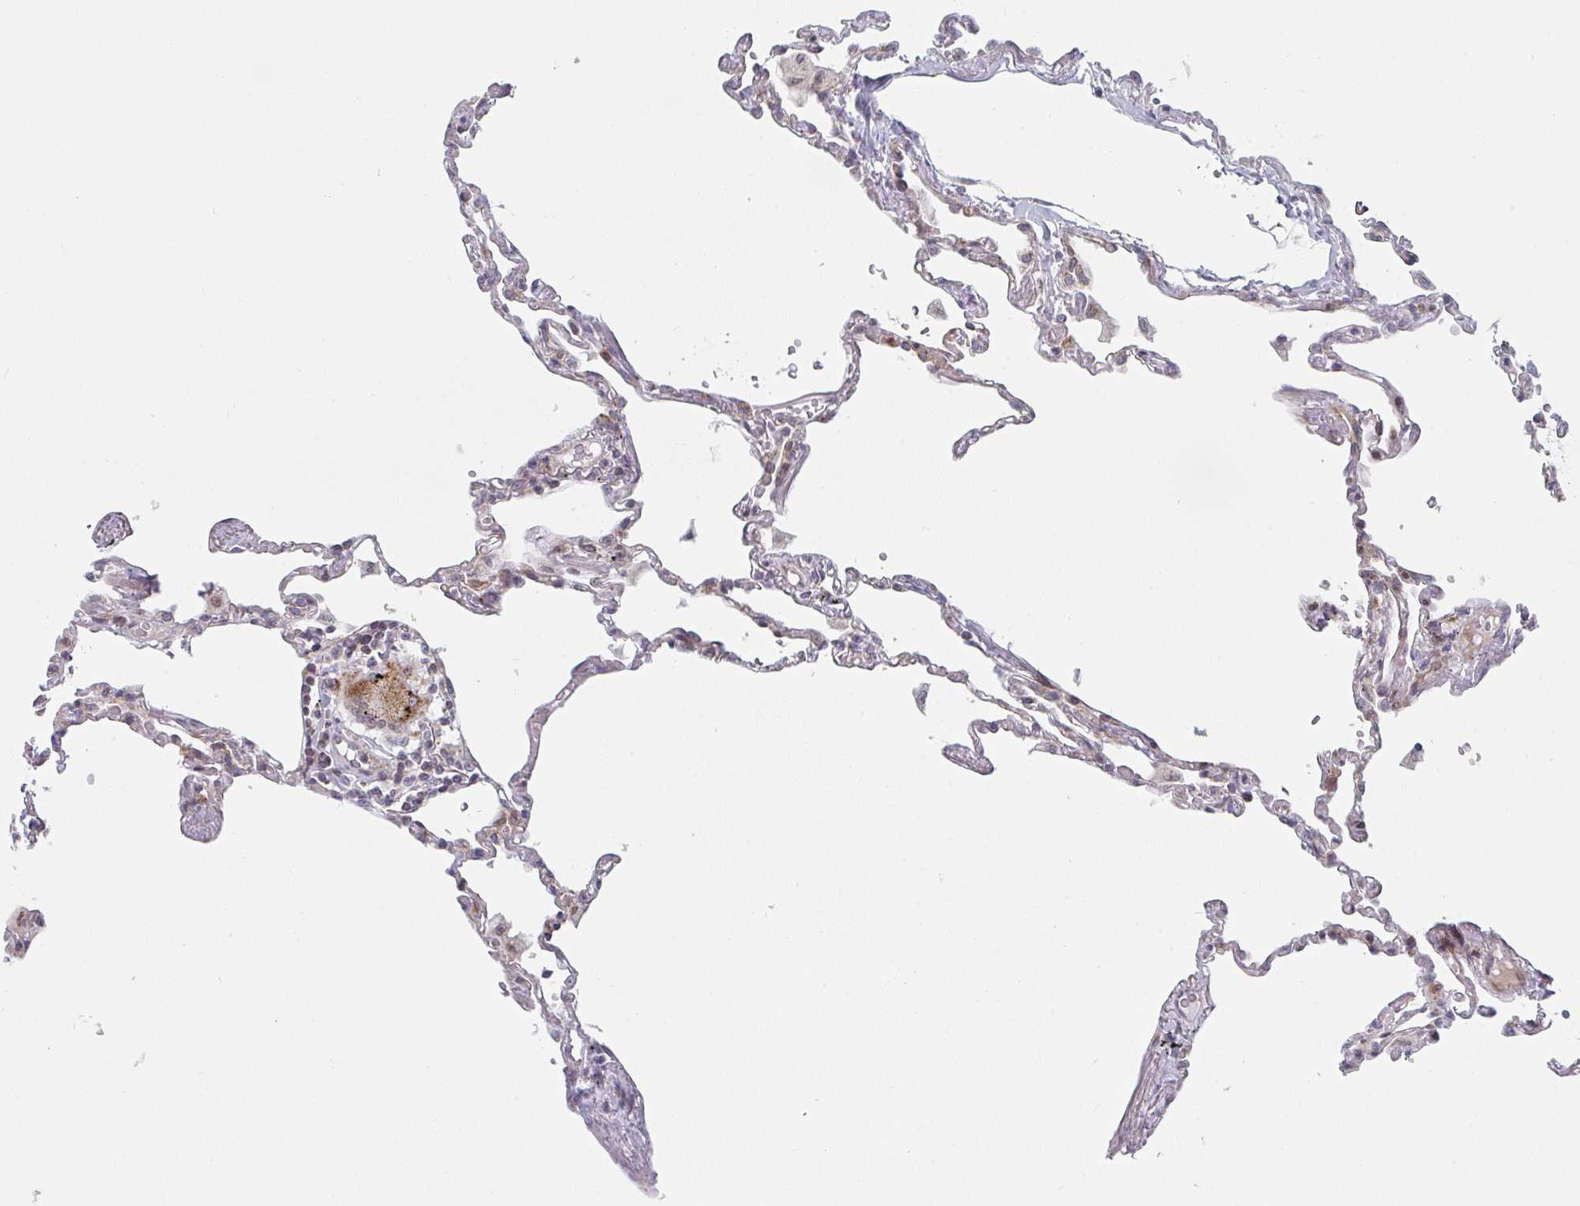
{"staining": {"intensity": "moderate", "quantity": "25%-75%", "location": "nuclear"}, "tissue": "lung", "cell_type": "Alveolar cells", "image_type": "normal", "snomed": [{"axis": "morphology", "description": "Normal tissue, NOS"}, {"axis": "topography", "description": "Lung"}], "caption": "Immunohistochemistry (IHC) staining of unremarkable lung, which exhibits medium levels of moderate nuclear positivity in about 25%-75% of alveolar cells indicating moderate nuclear protein staining. The staining was performed using DAB (brown) for protein detection and nuclei were counterstained in hematoxylin (blue).", "gene": "PRKCH", "patient": {"sex": "female", "age": 67}}